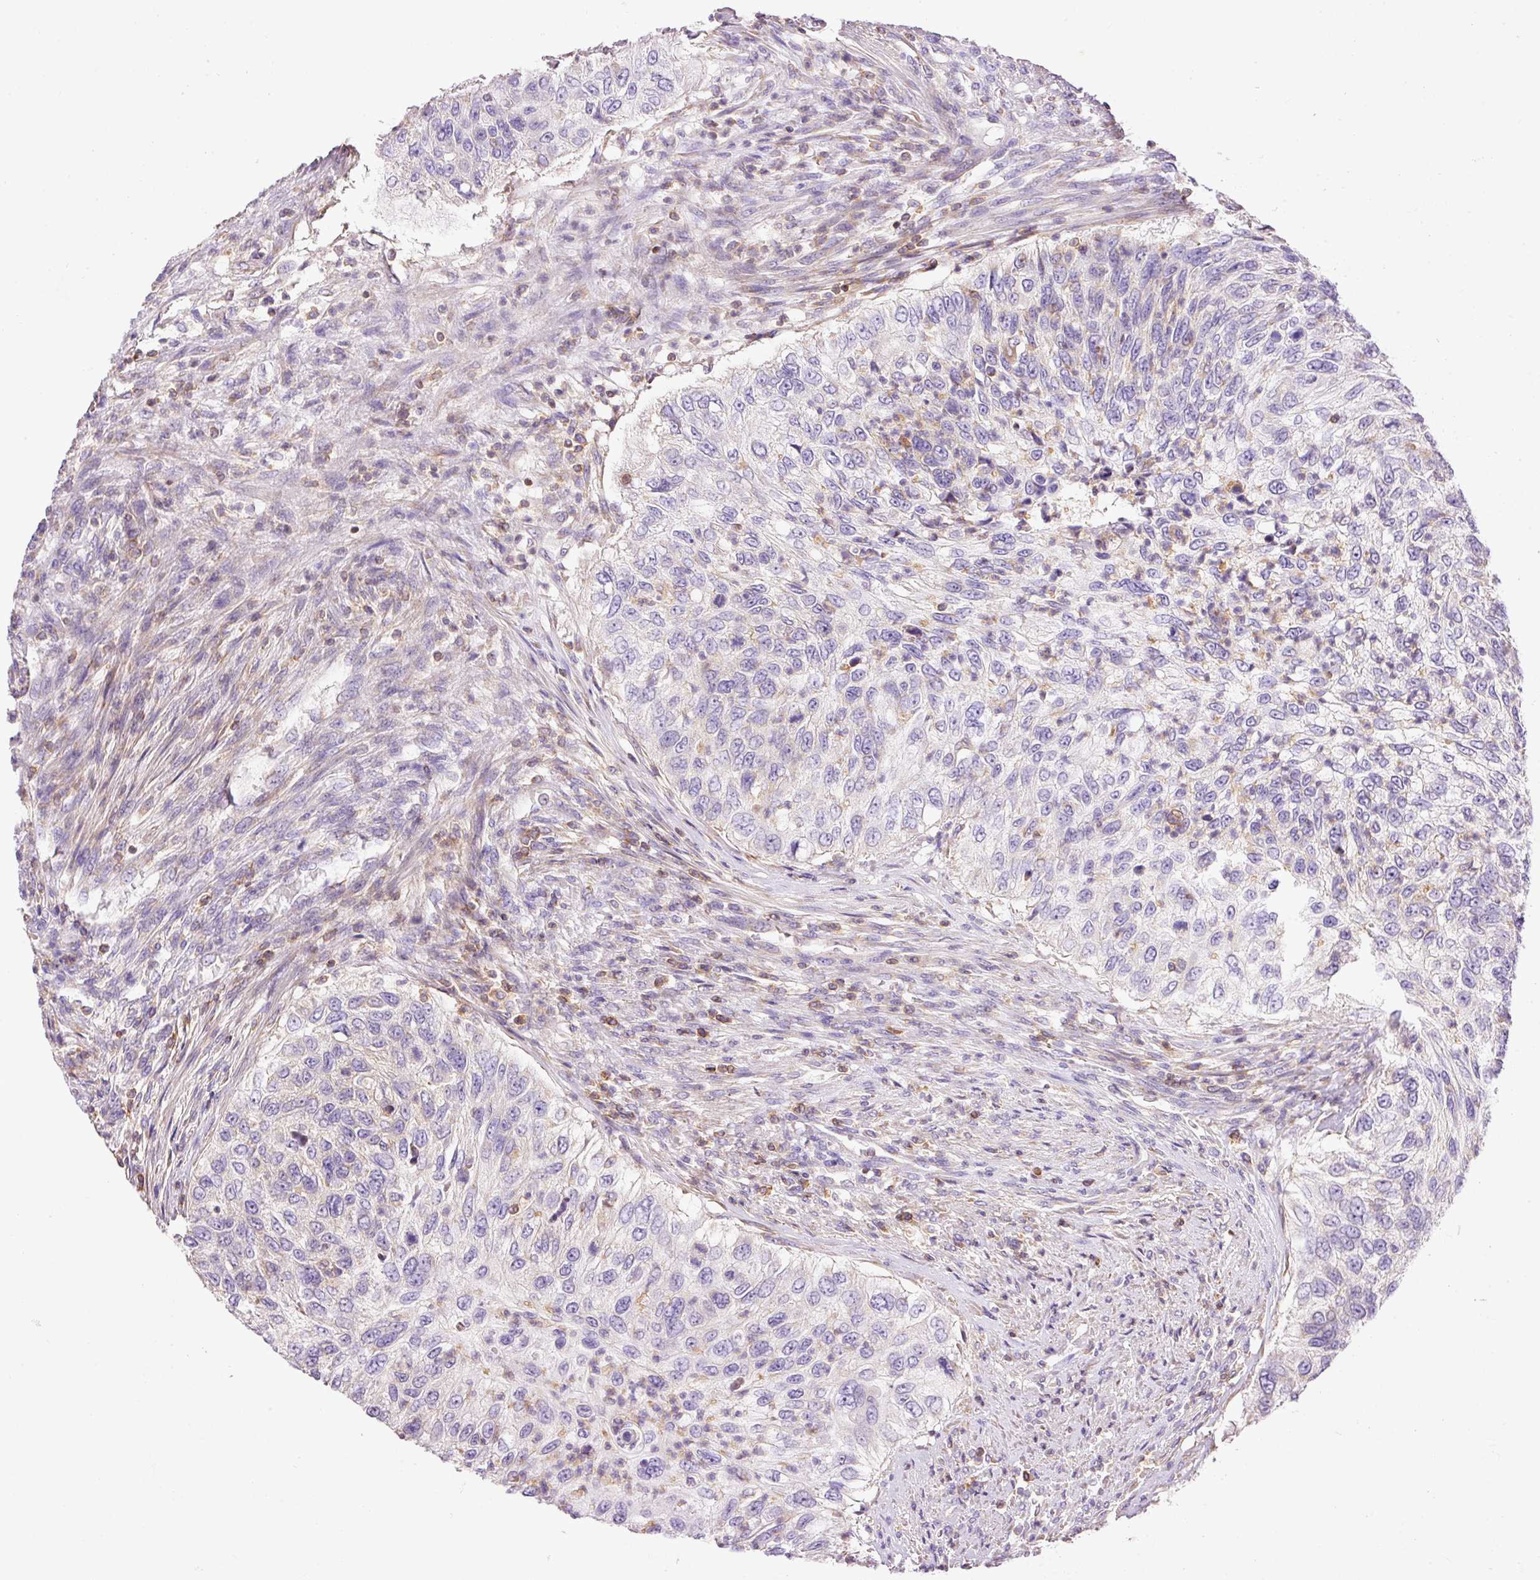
{"staining": {"intensity": "negative", "quantity": "none", "location": "none"}, "tissue": "urothelial cancer", "cell_type": "Tumor cells", "image_type": "cancer", "snomed": [{"axis": "morphology", "description": "Urothelial carcinoma, High grade"}, {"axis": "topography", "description": "Urinary bladder"}], "caption": "An image of human urothelial carcinoma (high-grade) is negative for staining in tumor cells. The staining is performed using DAB (3,3'-diaminobenzidine) brown chromogen with nuclei counter-stained in using hematoxylin.", "gene": "IMMT", "patient": {"sex": "female", "age": 60}}